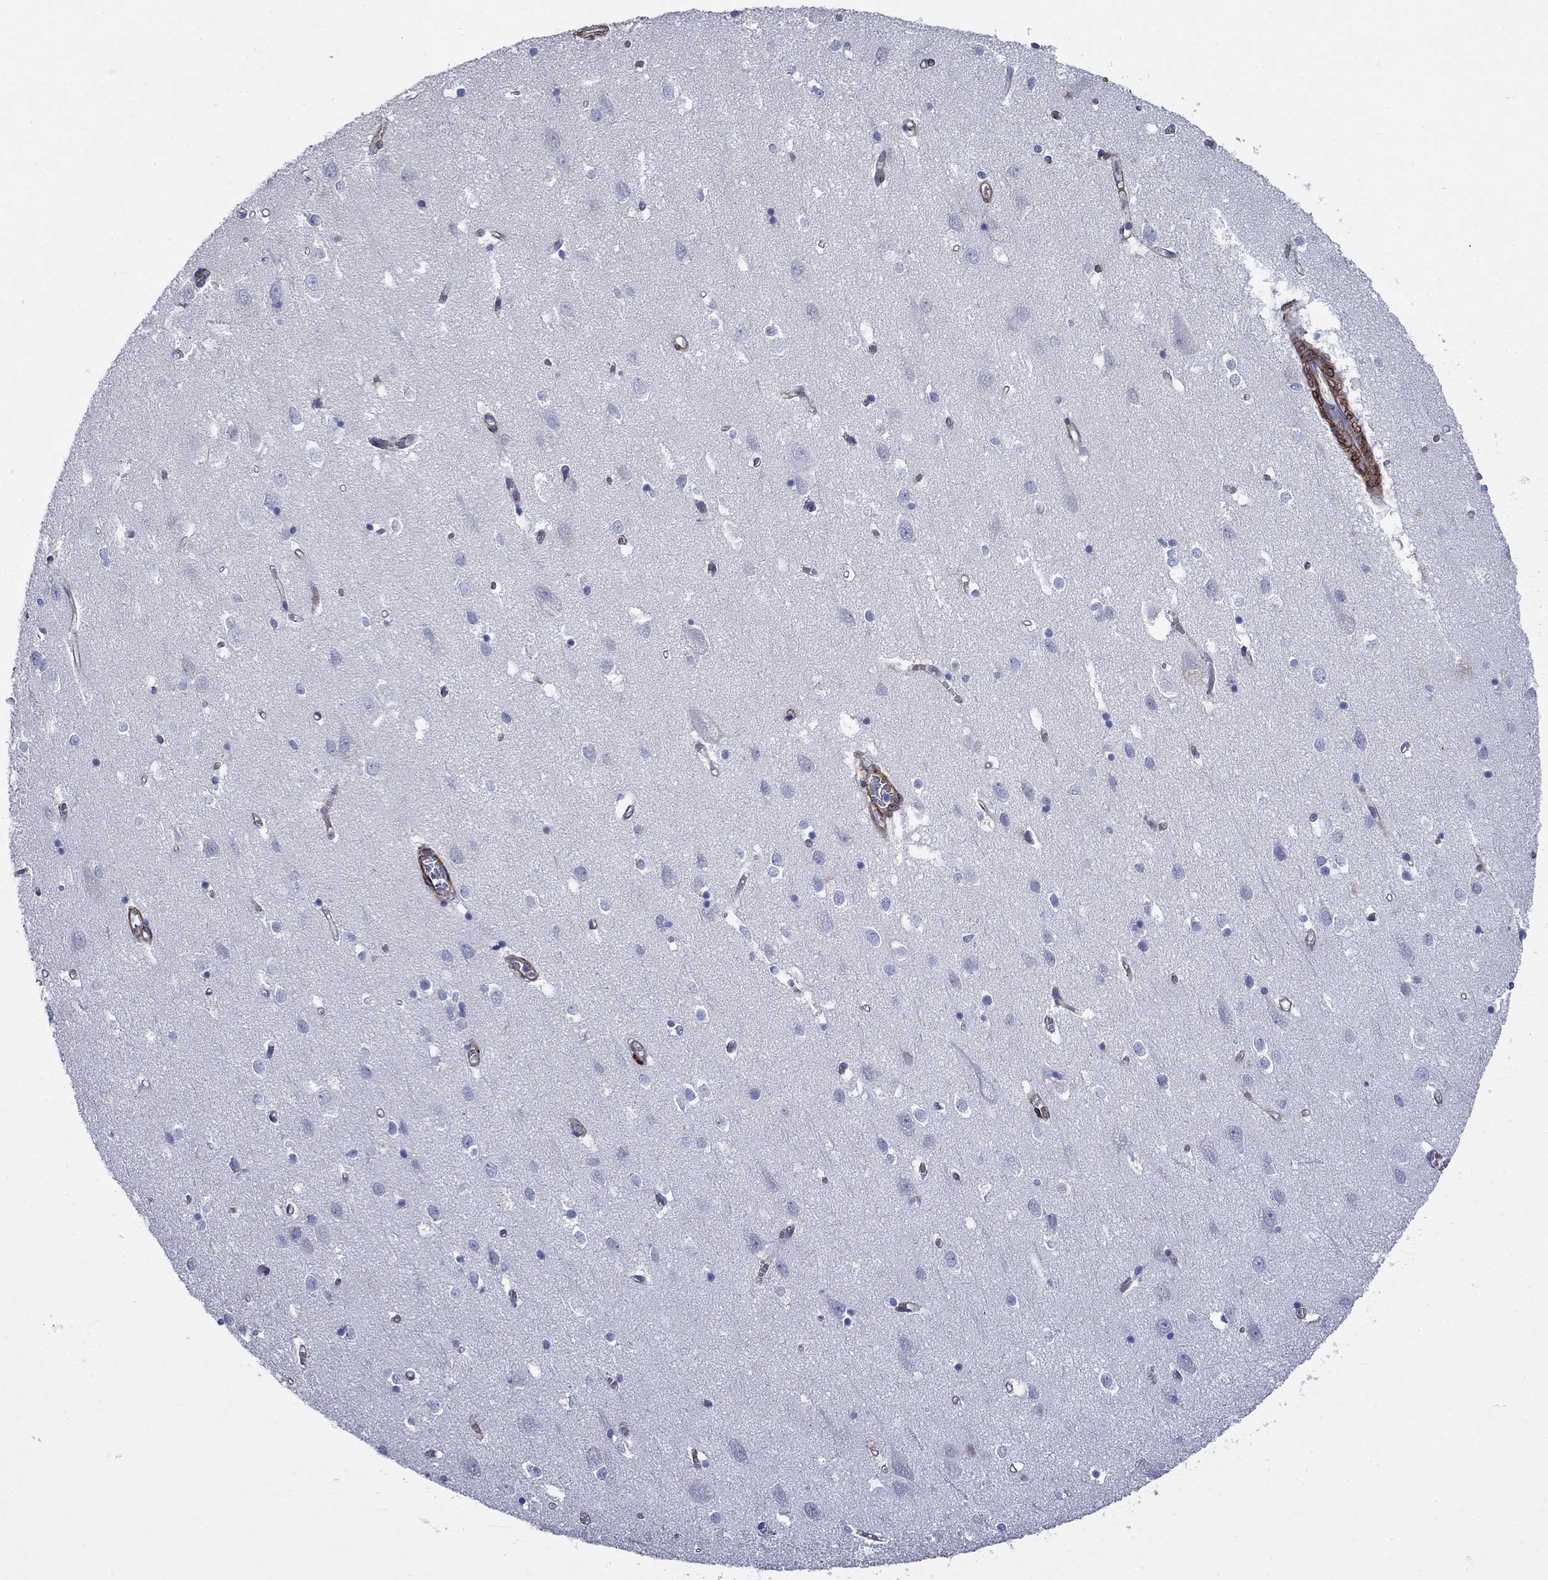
{"staining": {"intensity": "negative", "quantity": "none", "location": "none"}, "tissue": "cerebral cortex", "cell_type": "Endothelial cells", "image_type": "normal", "snomed": [{"axis": "morphology", "description": "Normal tissue, NOS"}, {"axis": "topography", "description": "Cerebral cortex"}], "caption": "Image shows no protein expression in endothelial cells of benign cerebral cortex. (Brightfield microscopy of DAB immunohistochemistry at high magnification).", "gene": "VTN", "patient": {"sex": "male", "age": 70}}